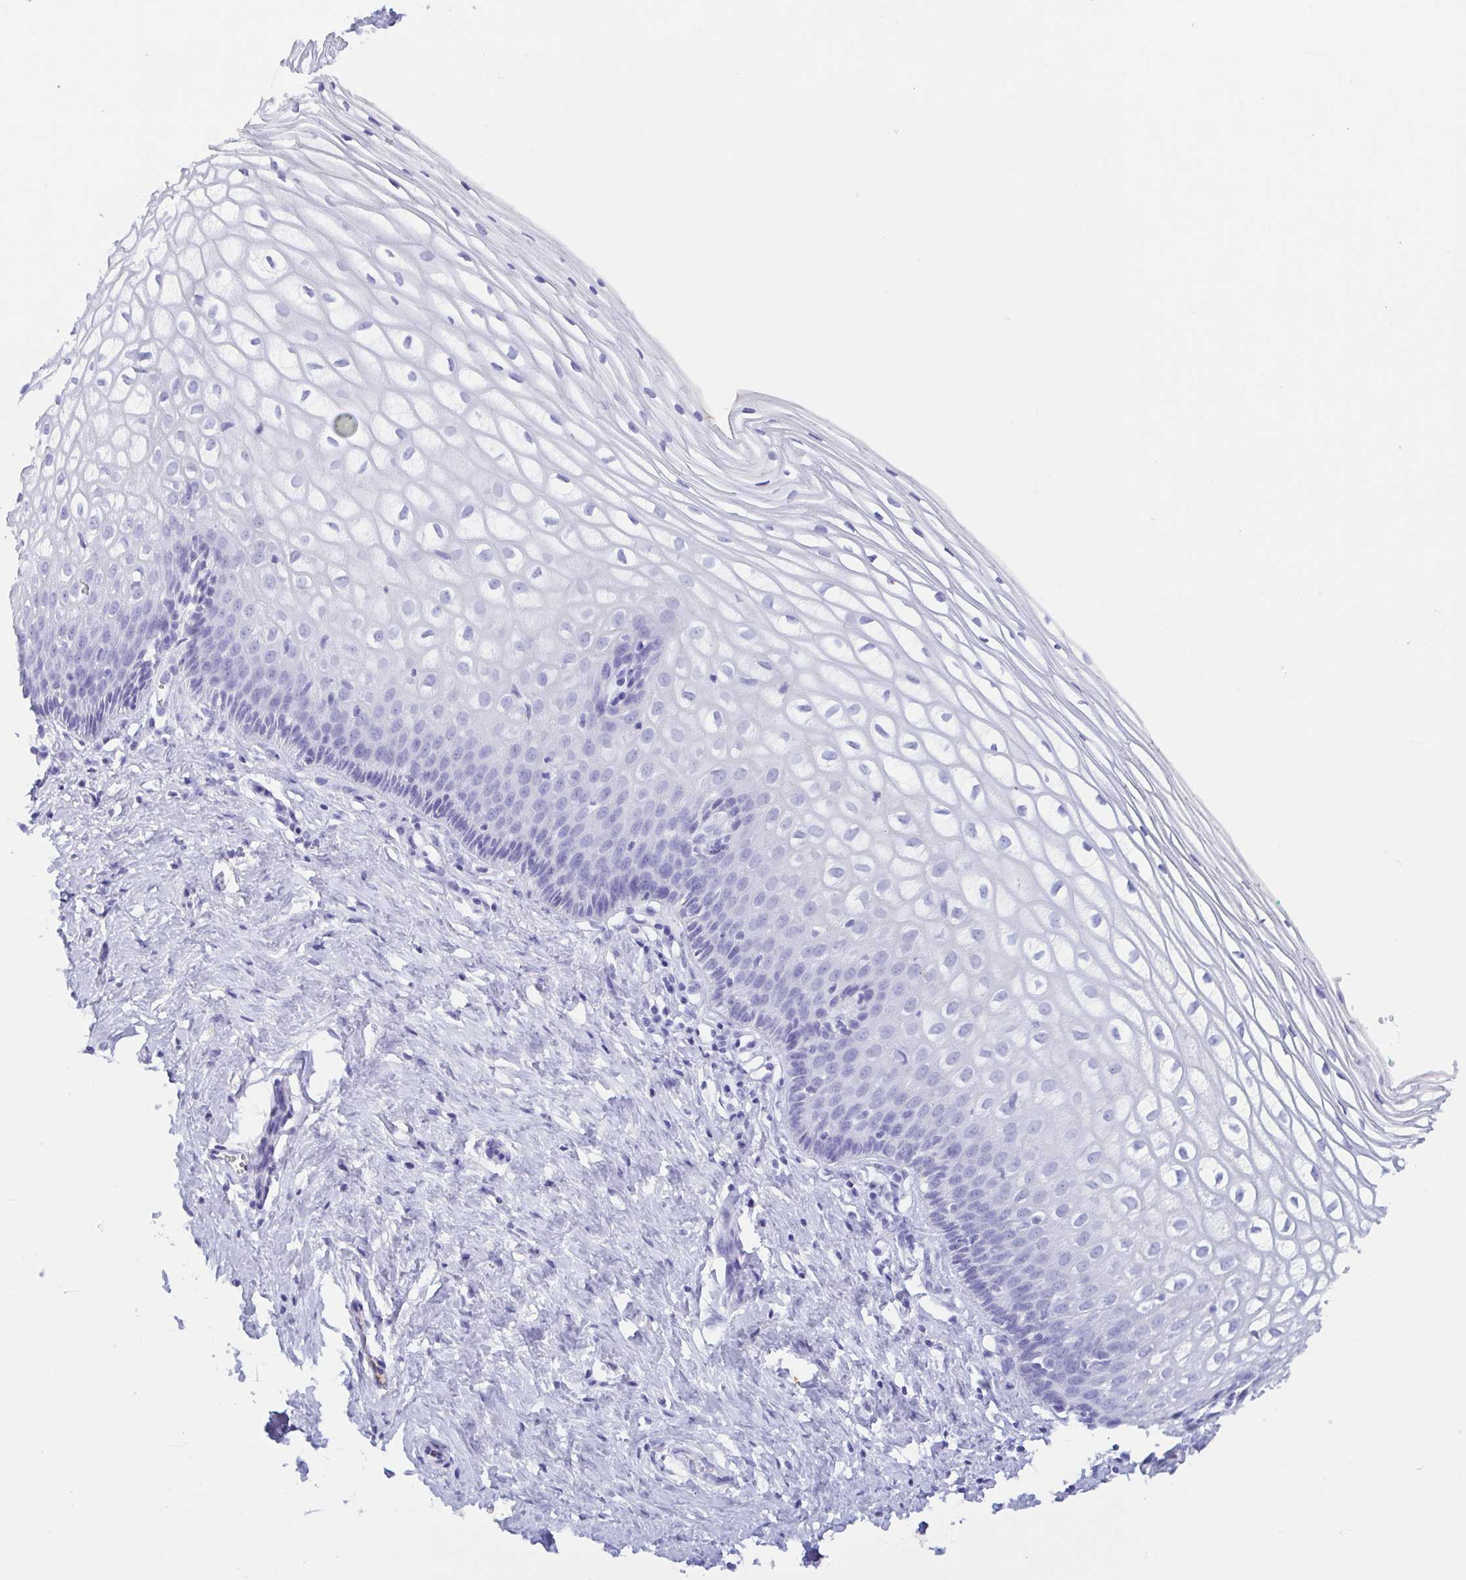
{"staining": {"intensity": "negative", "quantity": "none", "location": "none"}, "tissue": "cervix", "cell_type": "Glandular cells", "image_type": "normal", "snomed": [{"axis": "morphology", "description": "Normal tissue, NOS"}, {"axis": "topography", "description": "Cervix"}], "caption": "Immunohistochemistry of normal cervix shows no positivity in glandular cells. The staining is performed using DAB (3,3'-diaminobenzidine) brown chromogen with nuclei counter-stained in using hematoxylin.", "gene": "GKN1", "patient": {"sex": "female", "age": 36}}